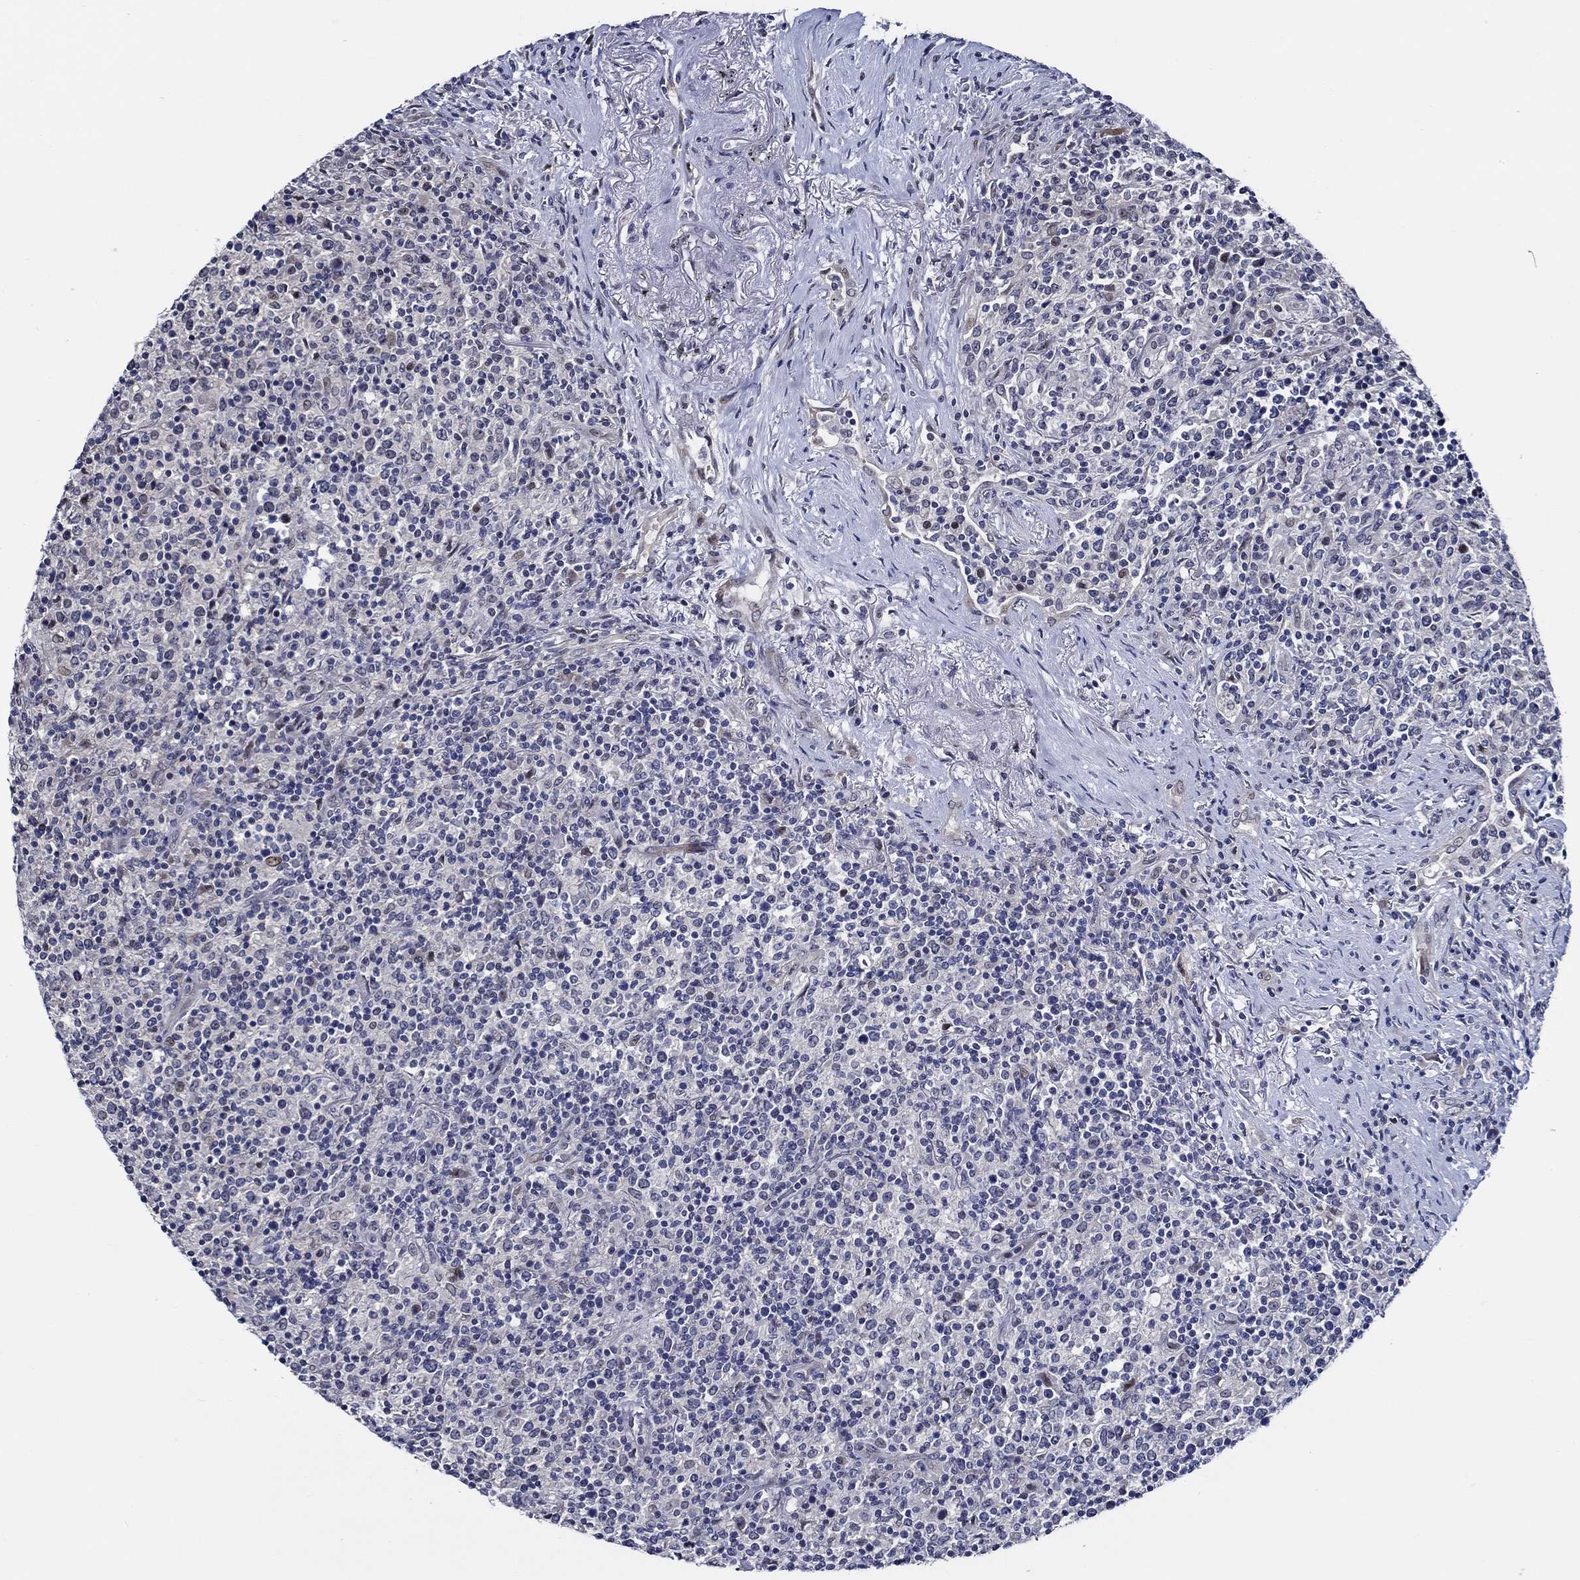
{"staining": {"intensity": "negative", "quantity": "none", "location": "none"}, "tissue": "lymphoma", "cell_type": "Tumor cells", "image_type": "cancer", "snomed": [{"axis": "morphology", "description": "Malignant lymphoma, non-Hodgkin's type, High grade"}, {"axis": "topography", "description": "Lung"}], "caption": "An IHC image of high-grade malignant lymphoma, non-Hodgkin's type is shown. There is no staining in tumor cells of high-grade malignant lymphoma, non-Hodgkin's type.", "gene": "C8orf48", "patient": {"sex": "male", "age": 79}}